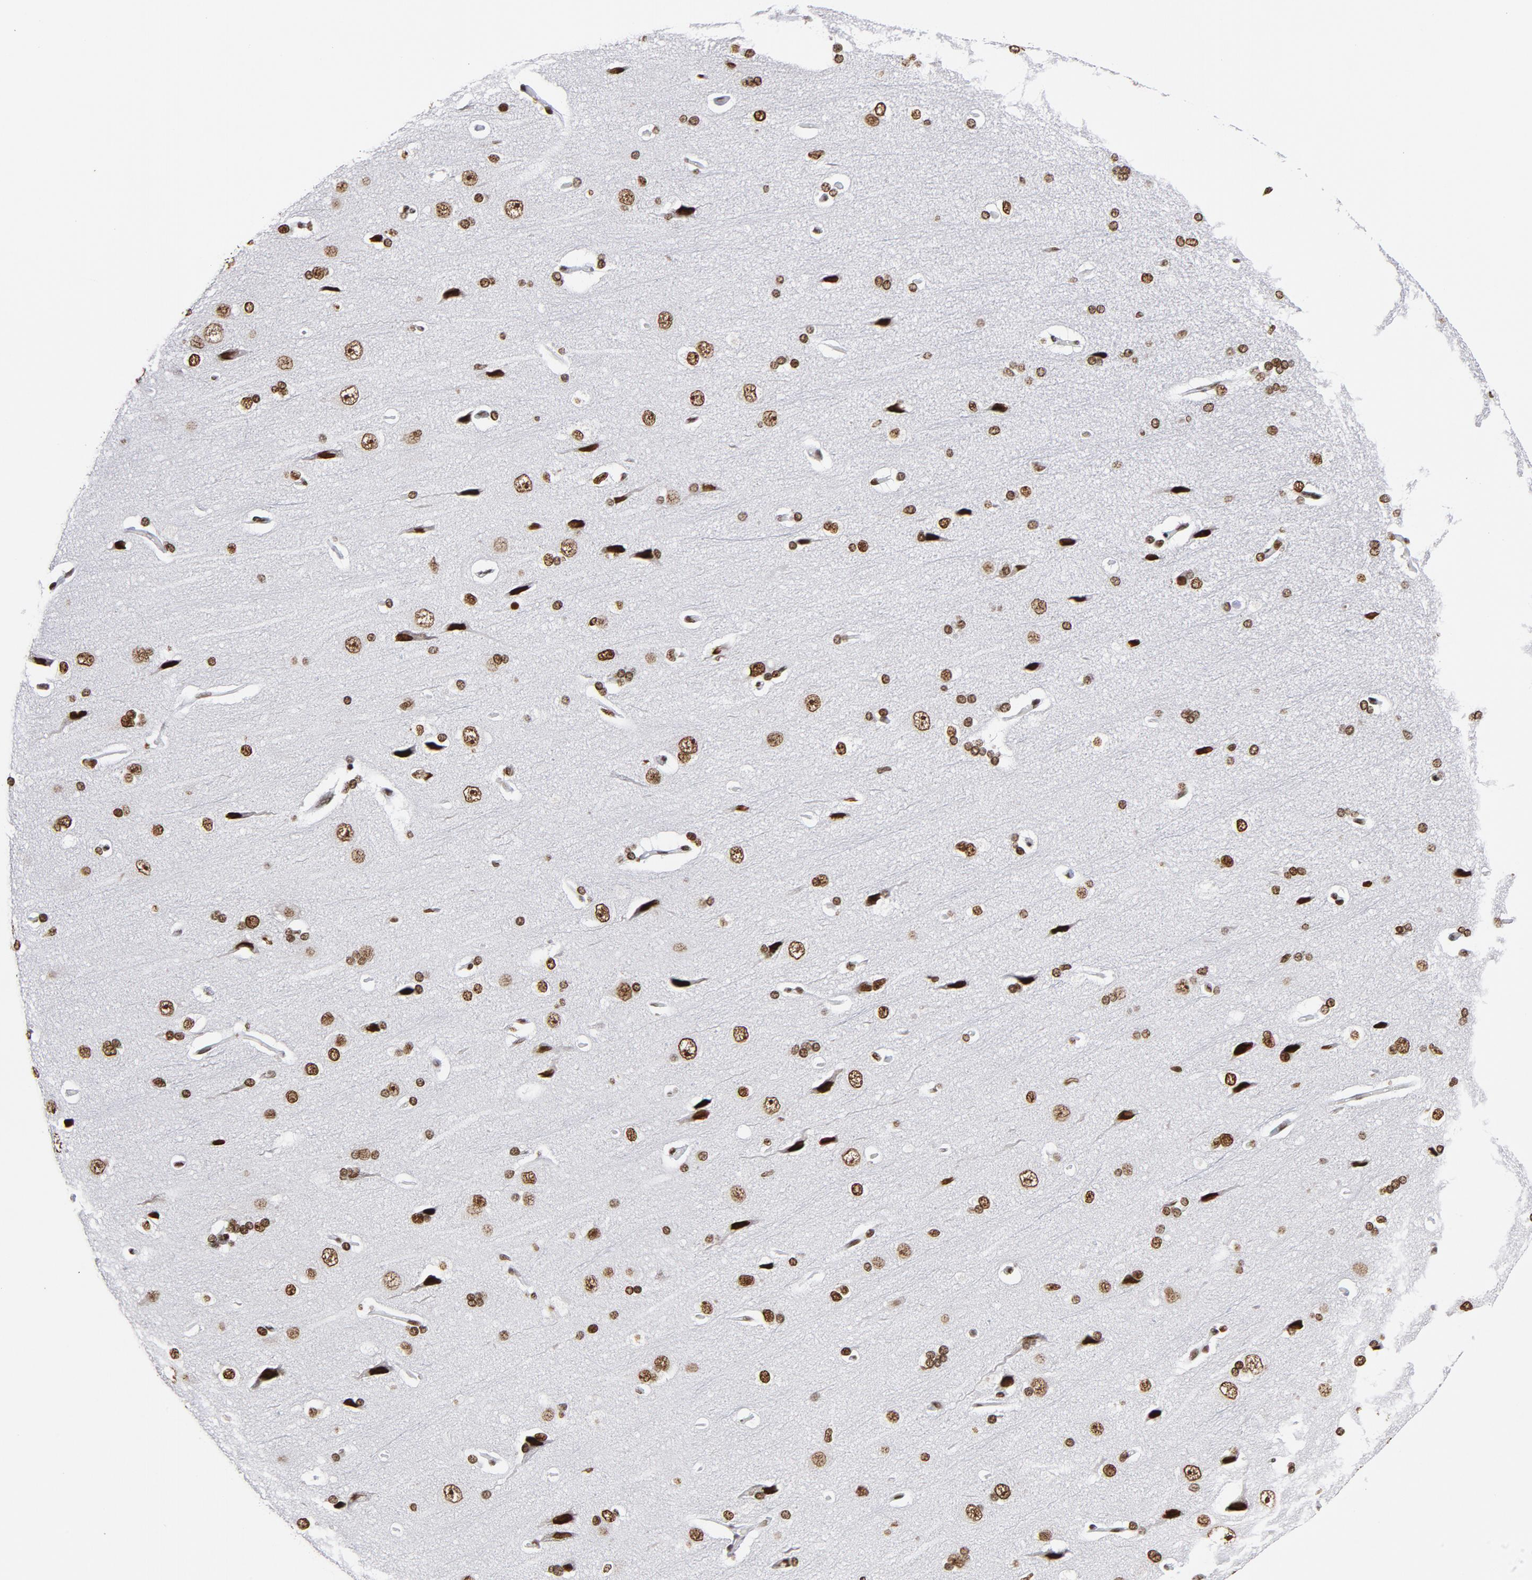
{"staining": {"intensity": "moderate", "quantity": ">75%", "location": "nuclear"}, "tissue": "cerebral cortex", "cell_type": "Endothelial cells", "image_type": "normal", "snomed": [{"axis": "morphology", "description": "Normal tissue, NOS"}, {"axis": "topography", "description": "Cerebral cortex"}], "caption": "About >75% of endothelial cells in benign cerebral cortex reveal moderate nuclear protein expression as visualized by brown immunohistochemical staining.", "gene": "TOP2B", "patient": {"sex": "male", "age": 62}}